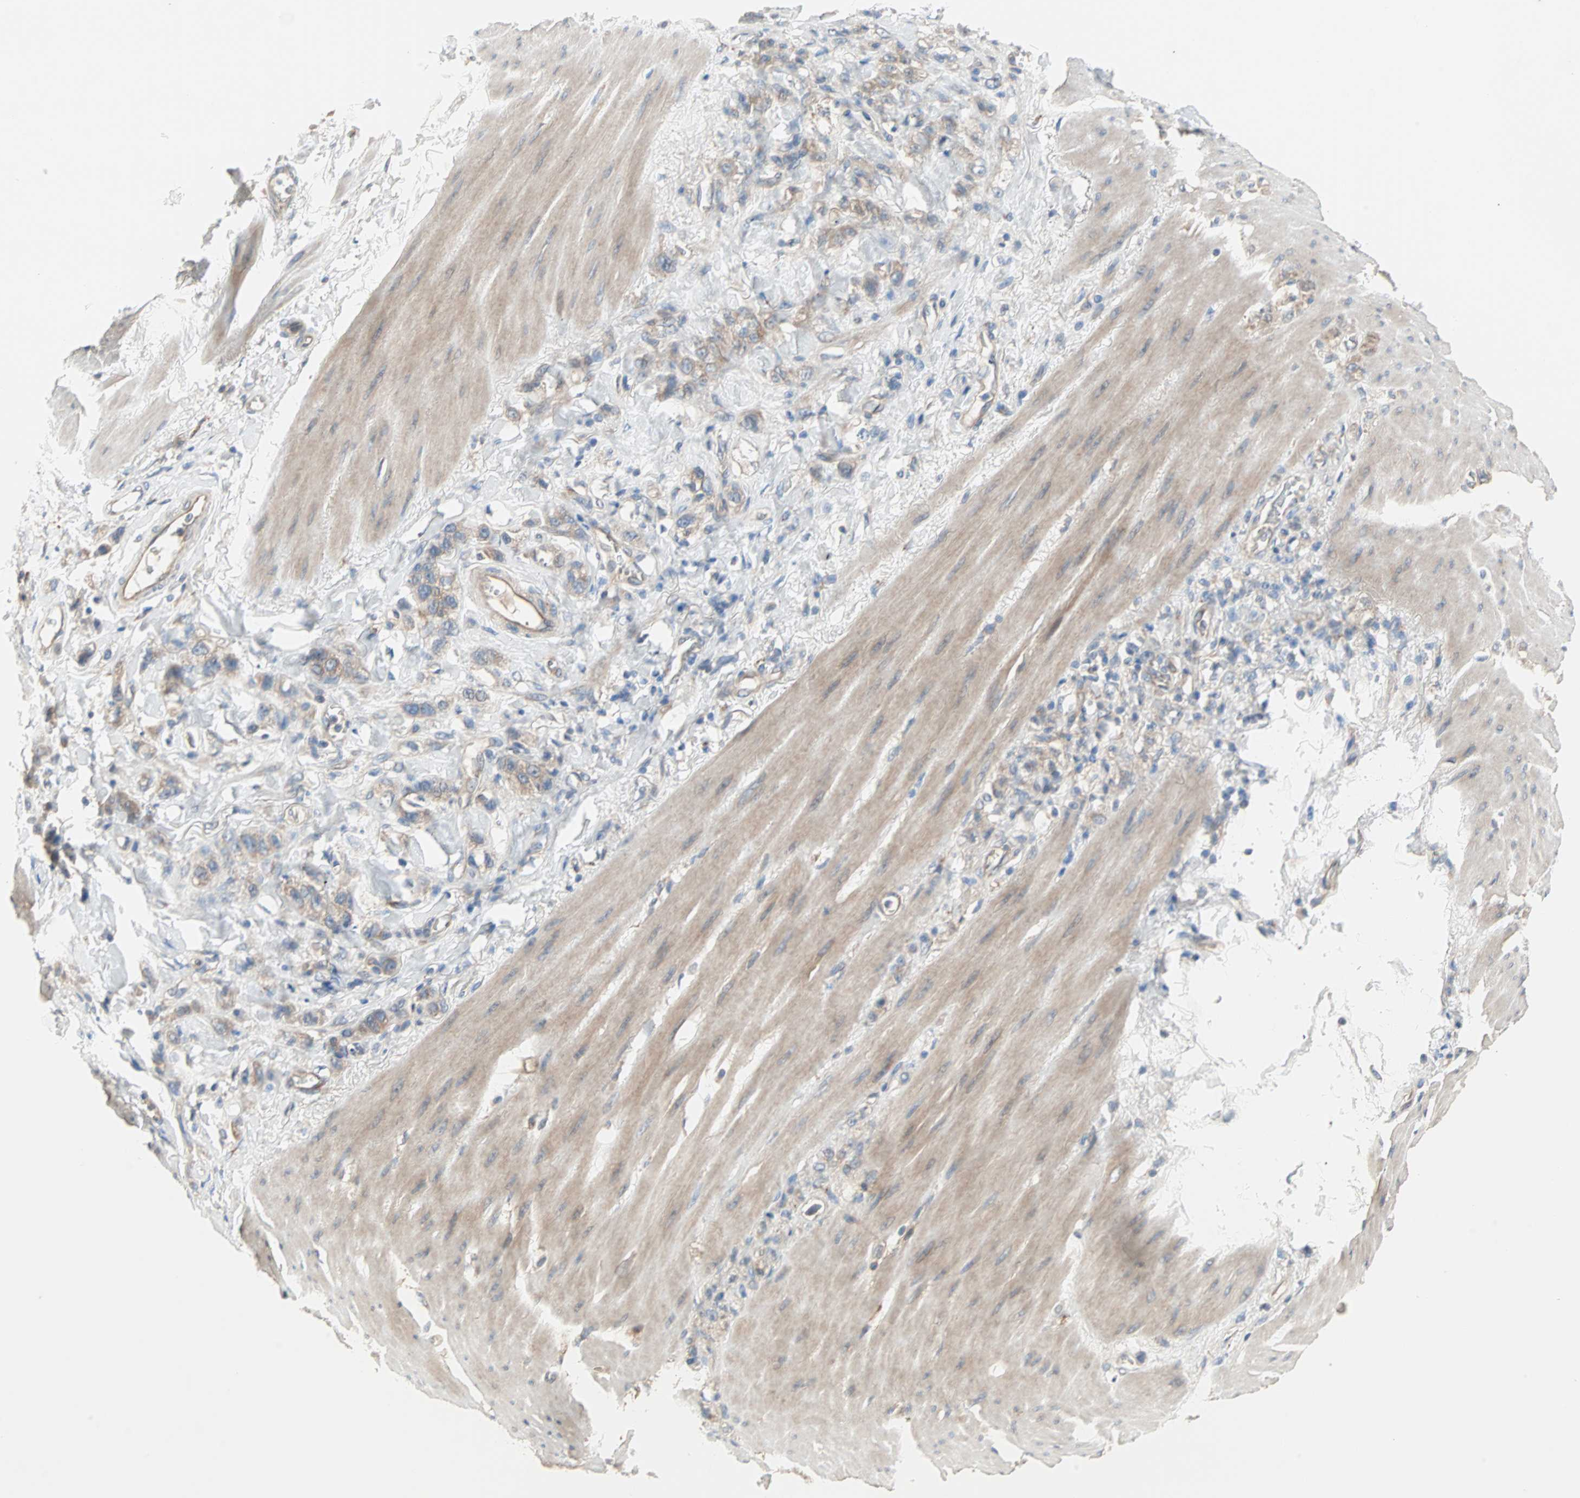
{"staining": {"intensity": "weak", "quantity": ">75%", "location": "cytoplasmic/membranous"}, "tissue": "stomach cancer", "cell_type": "Tumor cells", "image_type": "cancer", "snomed": [{"axis": "morphology", "description": "Adenocarcinoma, NOS"}, {"axis": "topography", "description": "Stomach"}], "caption": "Adenocarcinoma (stomach) was stained to show a protein in brown. There is low levels of weak cytoplasmic/membranous expression in about >75% of tumor cells.", "gene": "PDE8A", "patient": {"sex": "male", "age": 82}}